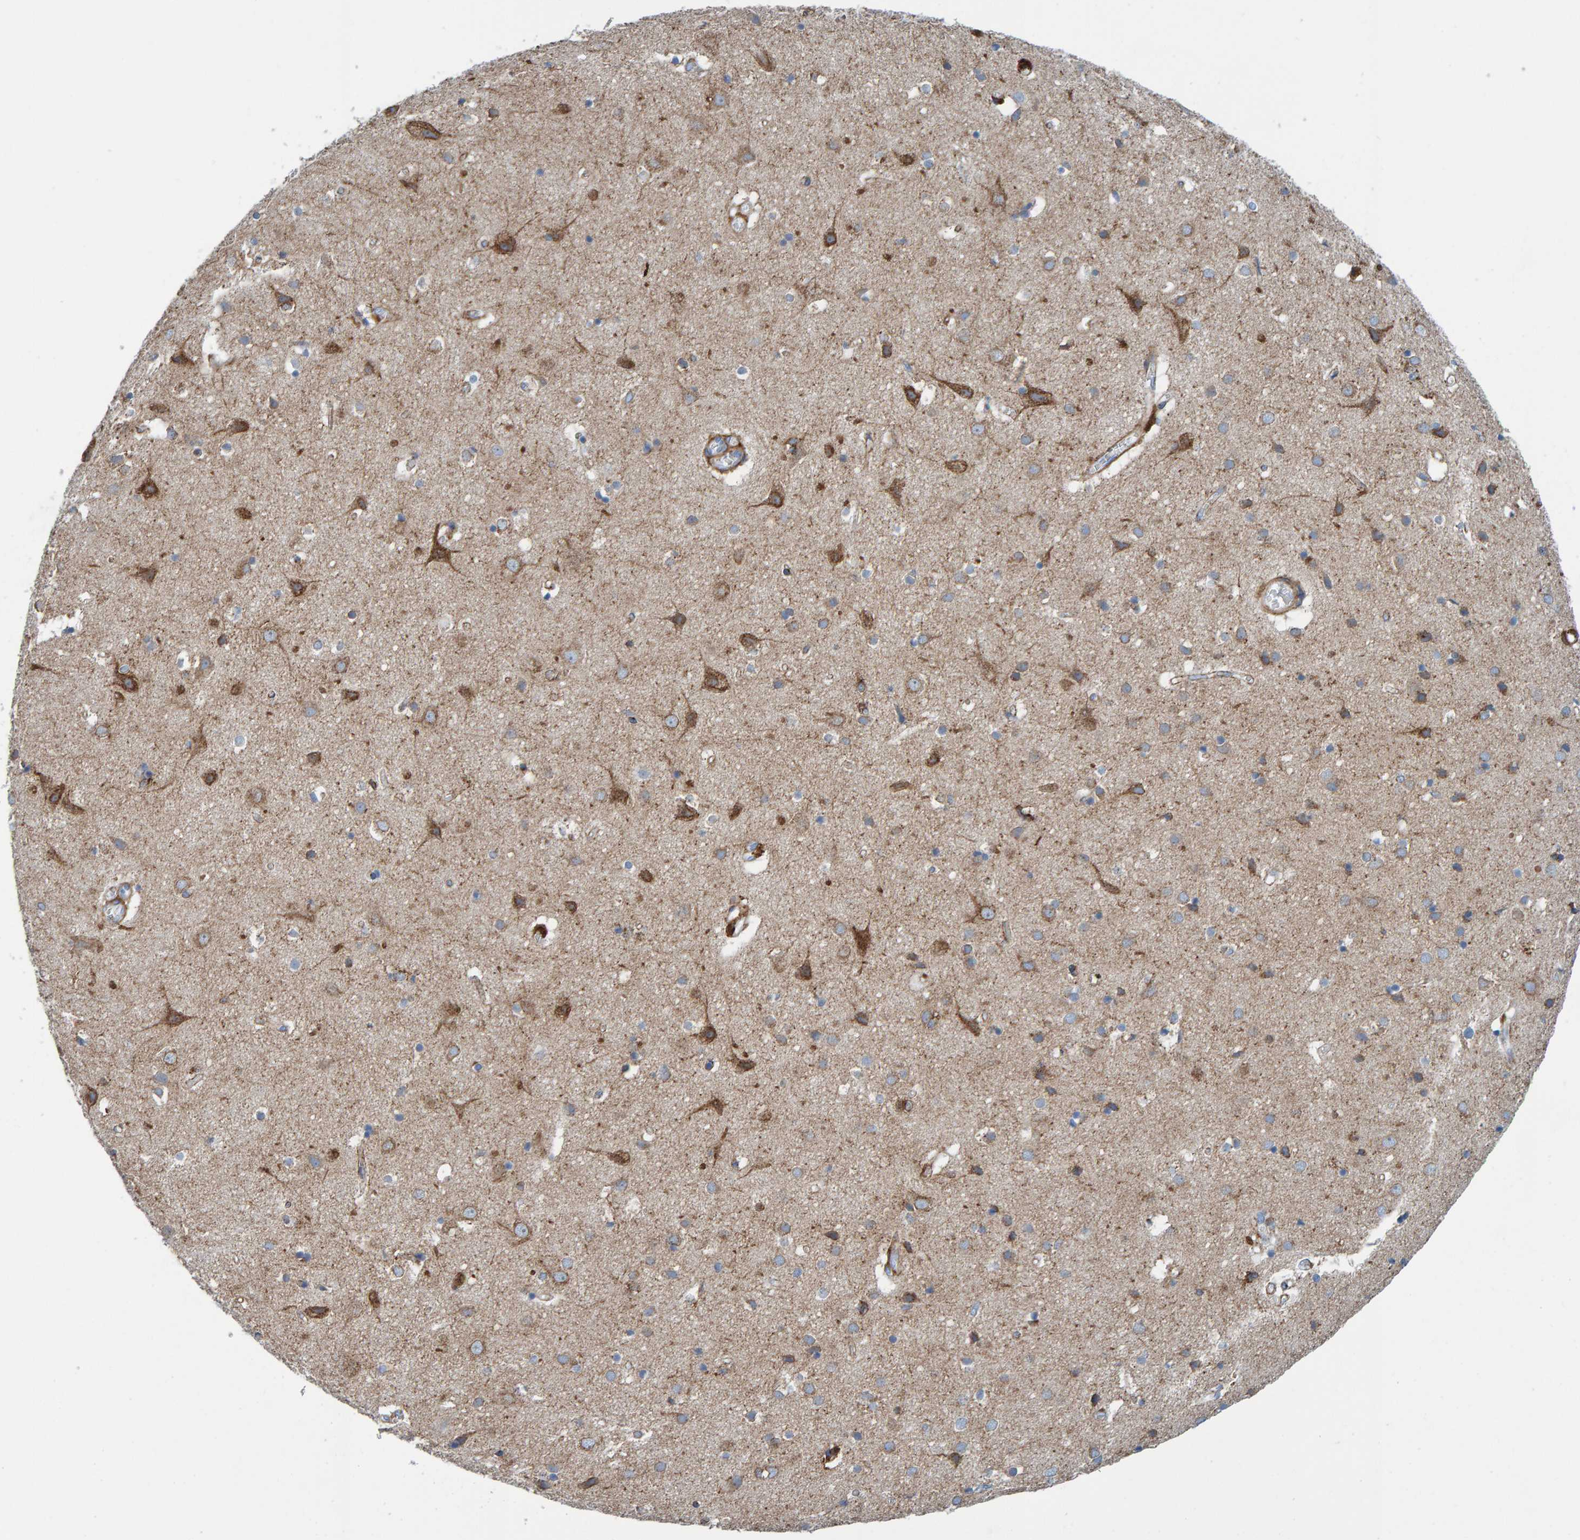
{"staining": {"intensity": "weak", "quantity": ">75%", "location": "cytoplasmic/membranous"}, "tissue": "cerebral cortex", "cell_type": "Endothelial cells", "image_type": "normal", "snomed": [{"axis": "morphology", "description": "Normal tissue, NOS"}, {"axis": "topography", "description": "Cerebral cortex"}], "caption": "The micrograph exhibits staining of unremarkable cerebral cortex, revealing weak cytoplasmic/membranous protein expression (brown color) within endothelial cells.", "gene": "LRP1", "patient": {"sex": "male", "age": 54}}